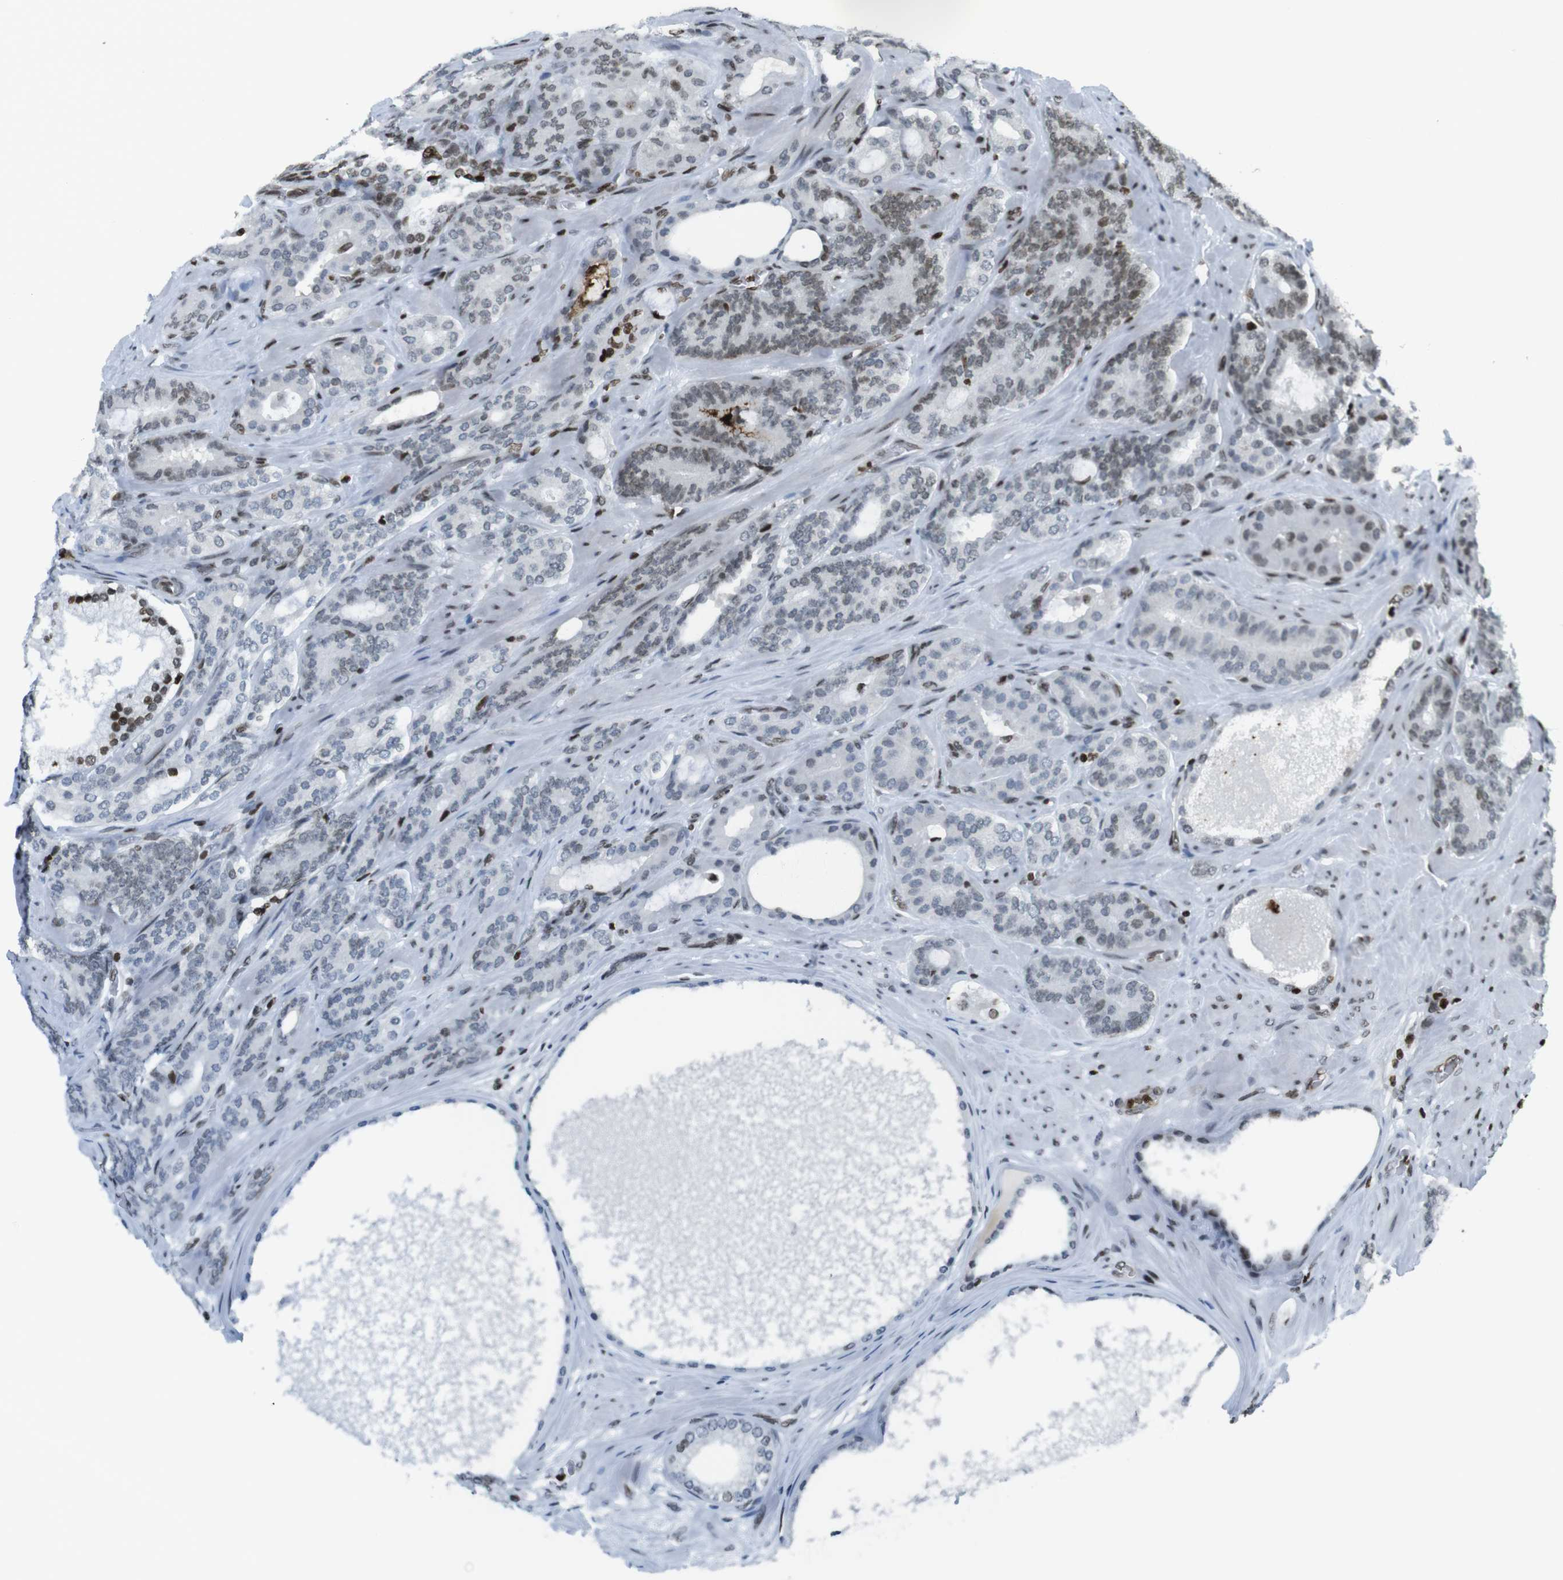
{"staining": {"intensity": "weak", "quantity": "25%-75%", "location": "nuclear"}, "tissue": "prostate cancer", "cell_type": "Tumor cells", "image_type": "cancer", "snomed": [{"axis": "morphology", "description": "Adenocarcinoma, Low grade"}, {"axis": "topography", "description": "Prostate"}], "caption": "Brown immunohistochemical staining in human prostate low-grade adenocarcinoma demonstrates weak nuclear positivity in about 25%-75% of tumor cells.", "gene": "H2AC8", "patient": {"sex": "male", "age": 63}}